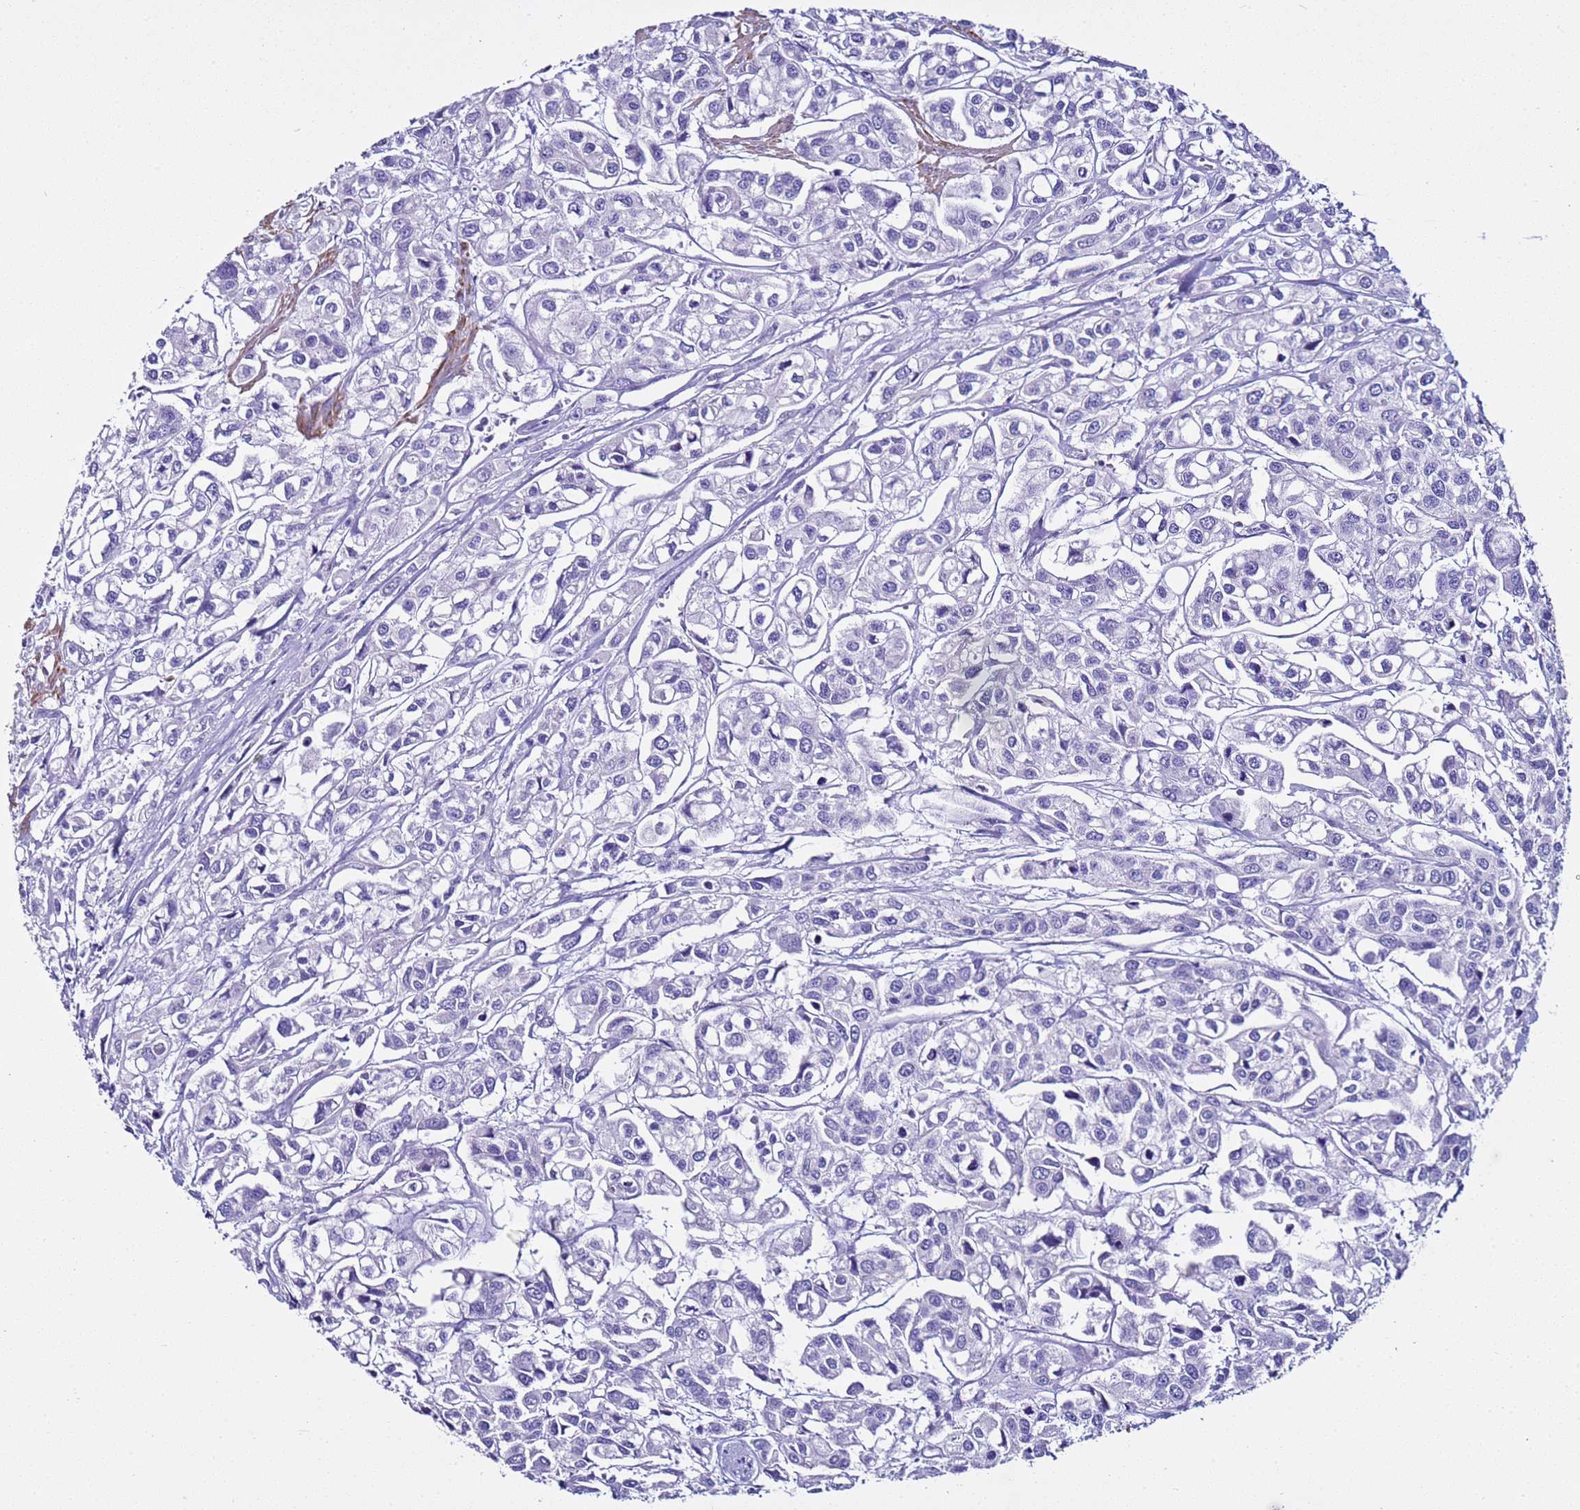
{"staining": {"intensity": "negative", "quantity": "none", "location": "none"}, "tissue": "urothelial cancer", "cell_type": "Tumor cells", "image_type": "cancer", "snomed": [{"axis": "morphology", "description": "Urothelial carcinoma, High grade"}, {"axis": "topography", "description": "Urinary bladder"}], "caption": "Tumor cells are negative for brown protein staining in urothelial cancer.", "gene": "LCMT1", "patient": {"sex": "male", "age": 67}}